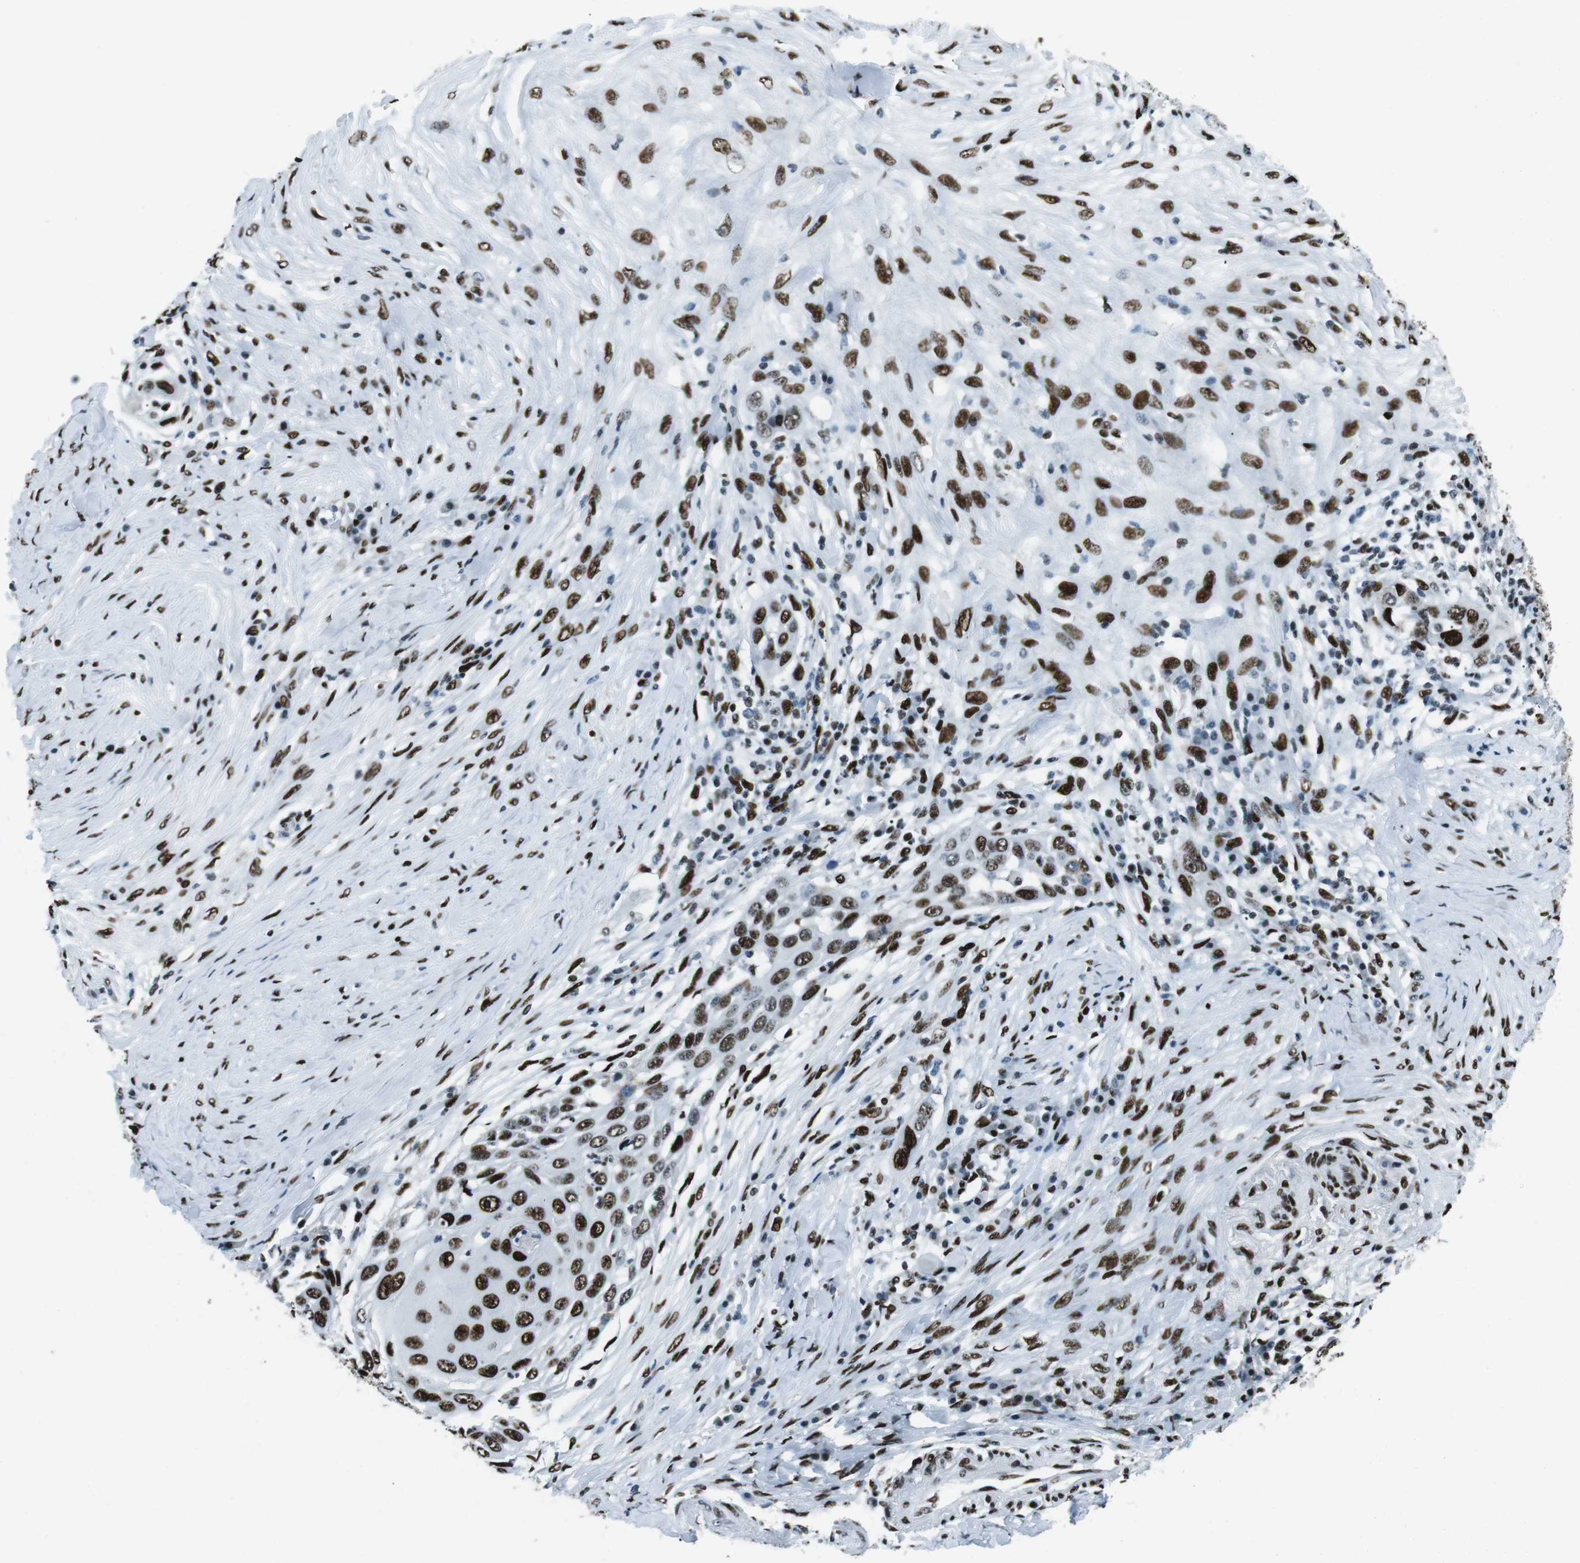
{"staining": {"intensity": "strong", "quantity": ">75%", "location": "nuclear"}, "tissue": "skin cancer", "cell_type": "Tumor cells", "image_type": "cancer", "snomed": [{"axis": "morphology", "description": "Squamous cell carcinoma, NOS"}, {"axis": "topography", "description": "Skin"}], "caption": "Immunohistochemistry image of neoplastic tissue: human skin squamous cell carcinoma stained using immunohistochemistry exhibits high levels of strong protein expression localized specifically in the nuclear of tumor cells, appearing as a nuclear brown color.", "gene": "PML", "patient": {"sex": "female", "age": 44}}